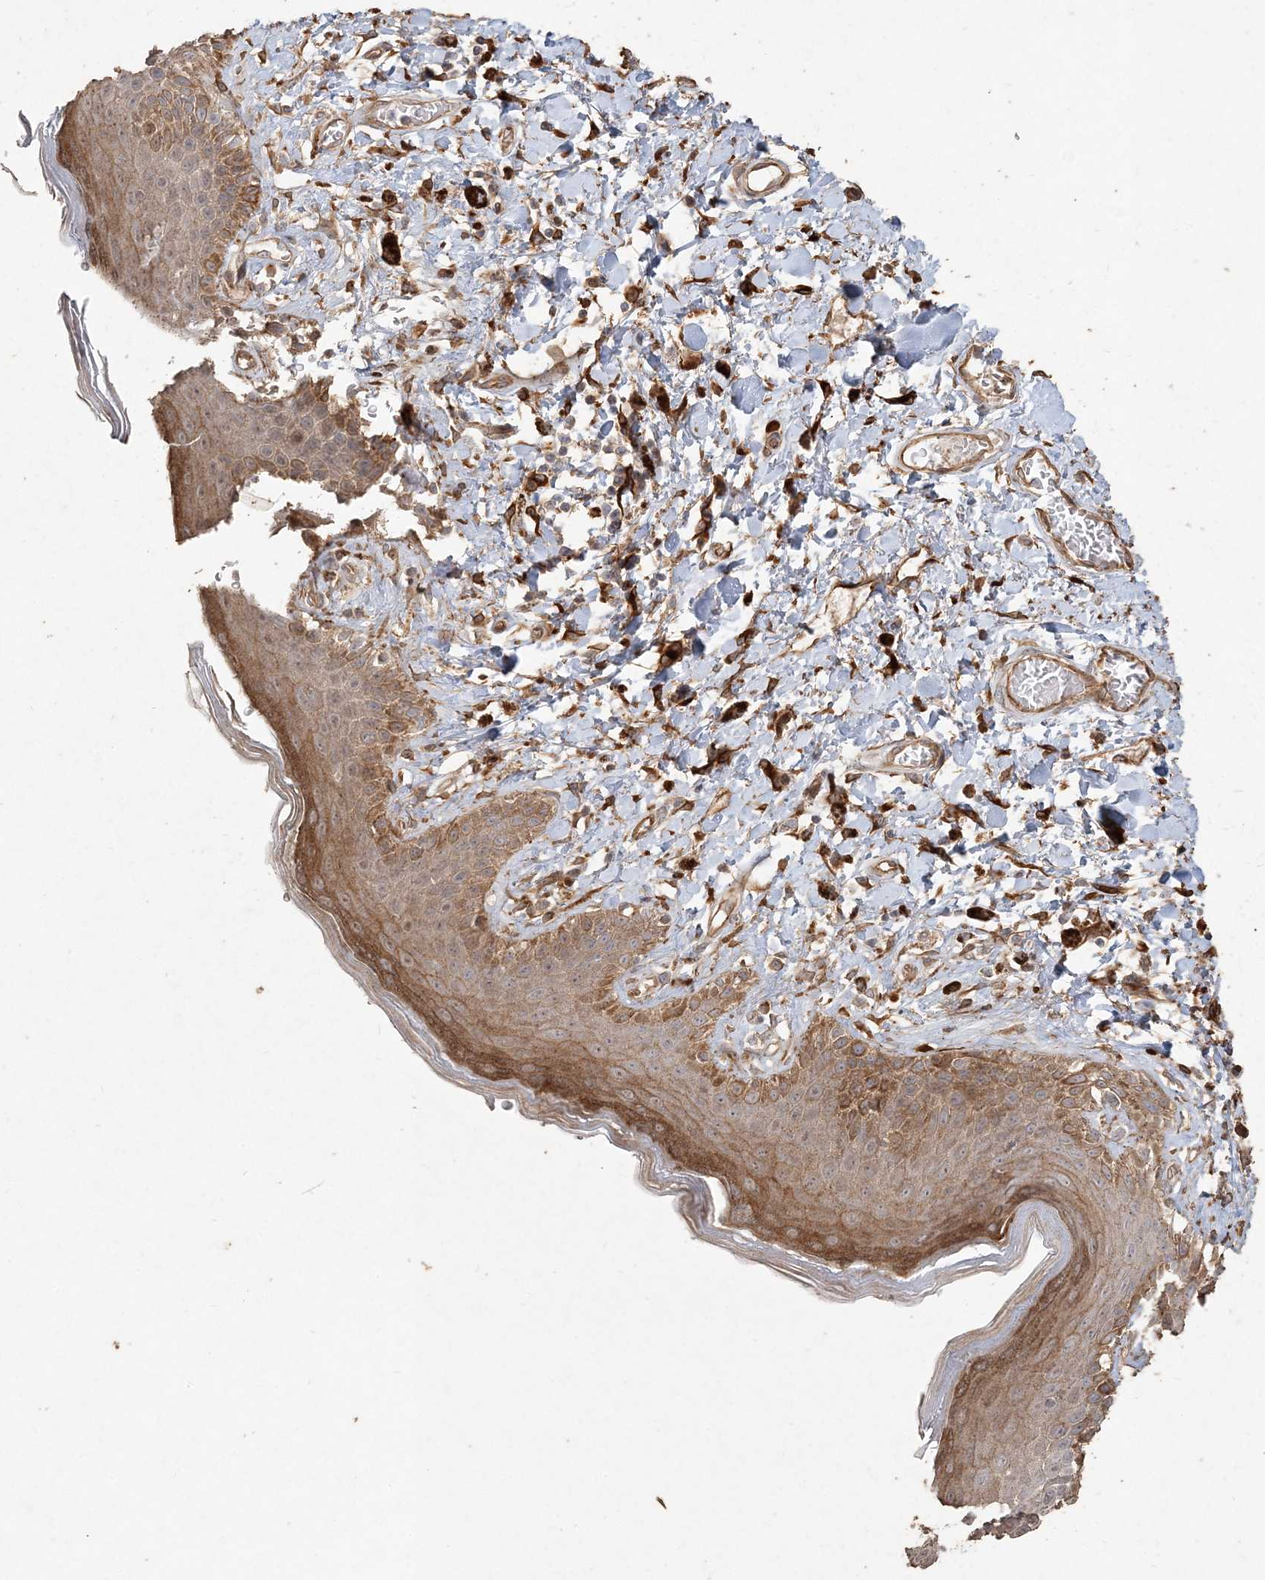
{"staining": {"intensity": "moderate", "quantity": ">75%", "location": "cytoplasmic/membranous"}, "tissue": "skin", "cell_type": "Epidermal cells", "image_type": "normal", "snomed": [{"axis": "morphology", "description": "Normal tissue, NOS"}, {"axis": "topography", "description": "Anal"}], "caption": "A micrograph of human skin stained for a protein exhibits moderate cytoplasmic/membranous brown staining in epidermal cells.", "gene": "RNF145", "patient": {"sex": "female", "age": 78}}